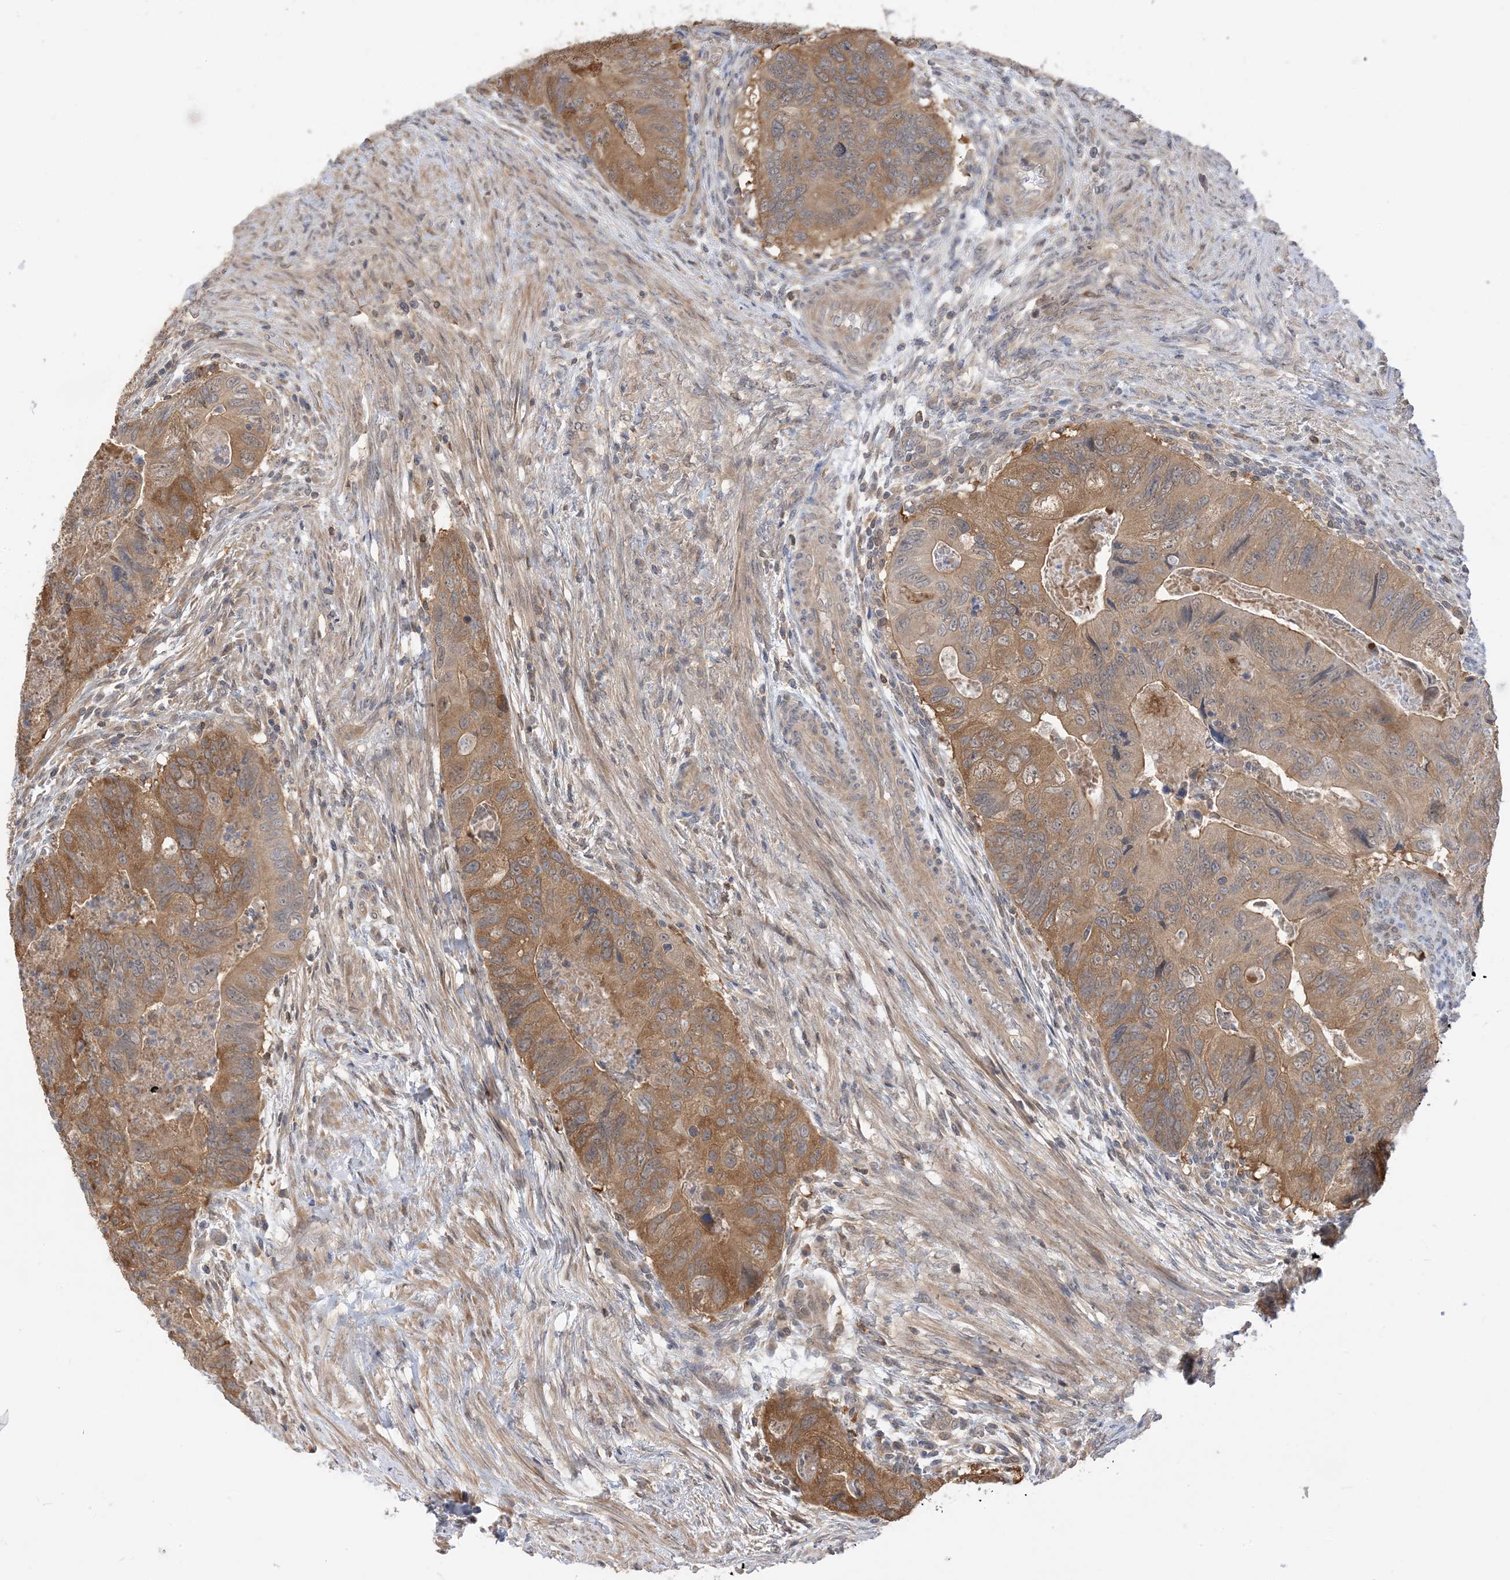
{"staining": {"intensity": "moderate", "quantity": ">75%", "location": "cytoplasmic/membranous"}, "tissue": "colorectal cancer", "cell_type": "Tumor cells", "image_type": "cancer", "snomed": [{"axis": "morphology", "description": "Adenocarcinoma, NOS"}, {"axis": "topography", "description": "Rectum"}], "caption": "The histopathology image reveals immunohistochemical staining of colorectal adenocarcinoma. There is moderate cytoplasmic/membranous staining is seen in about >75% of tumor cells. (brown staining indicates protein expression, while blue staining denotes nuclei).", "gene": "WDR26", "patient": {"sex": "male", "age": 63}}